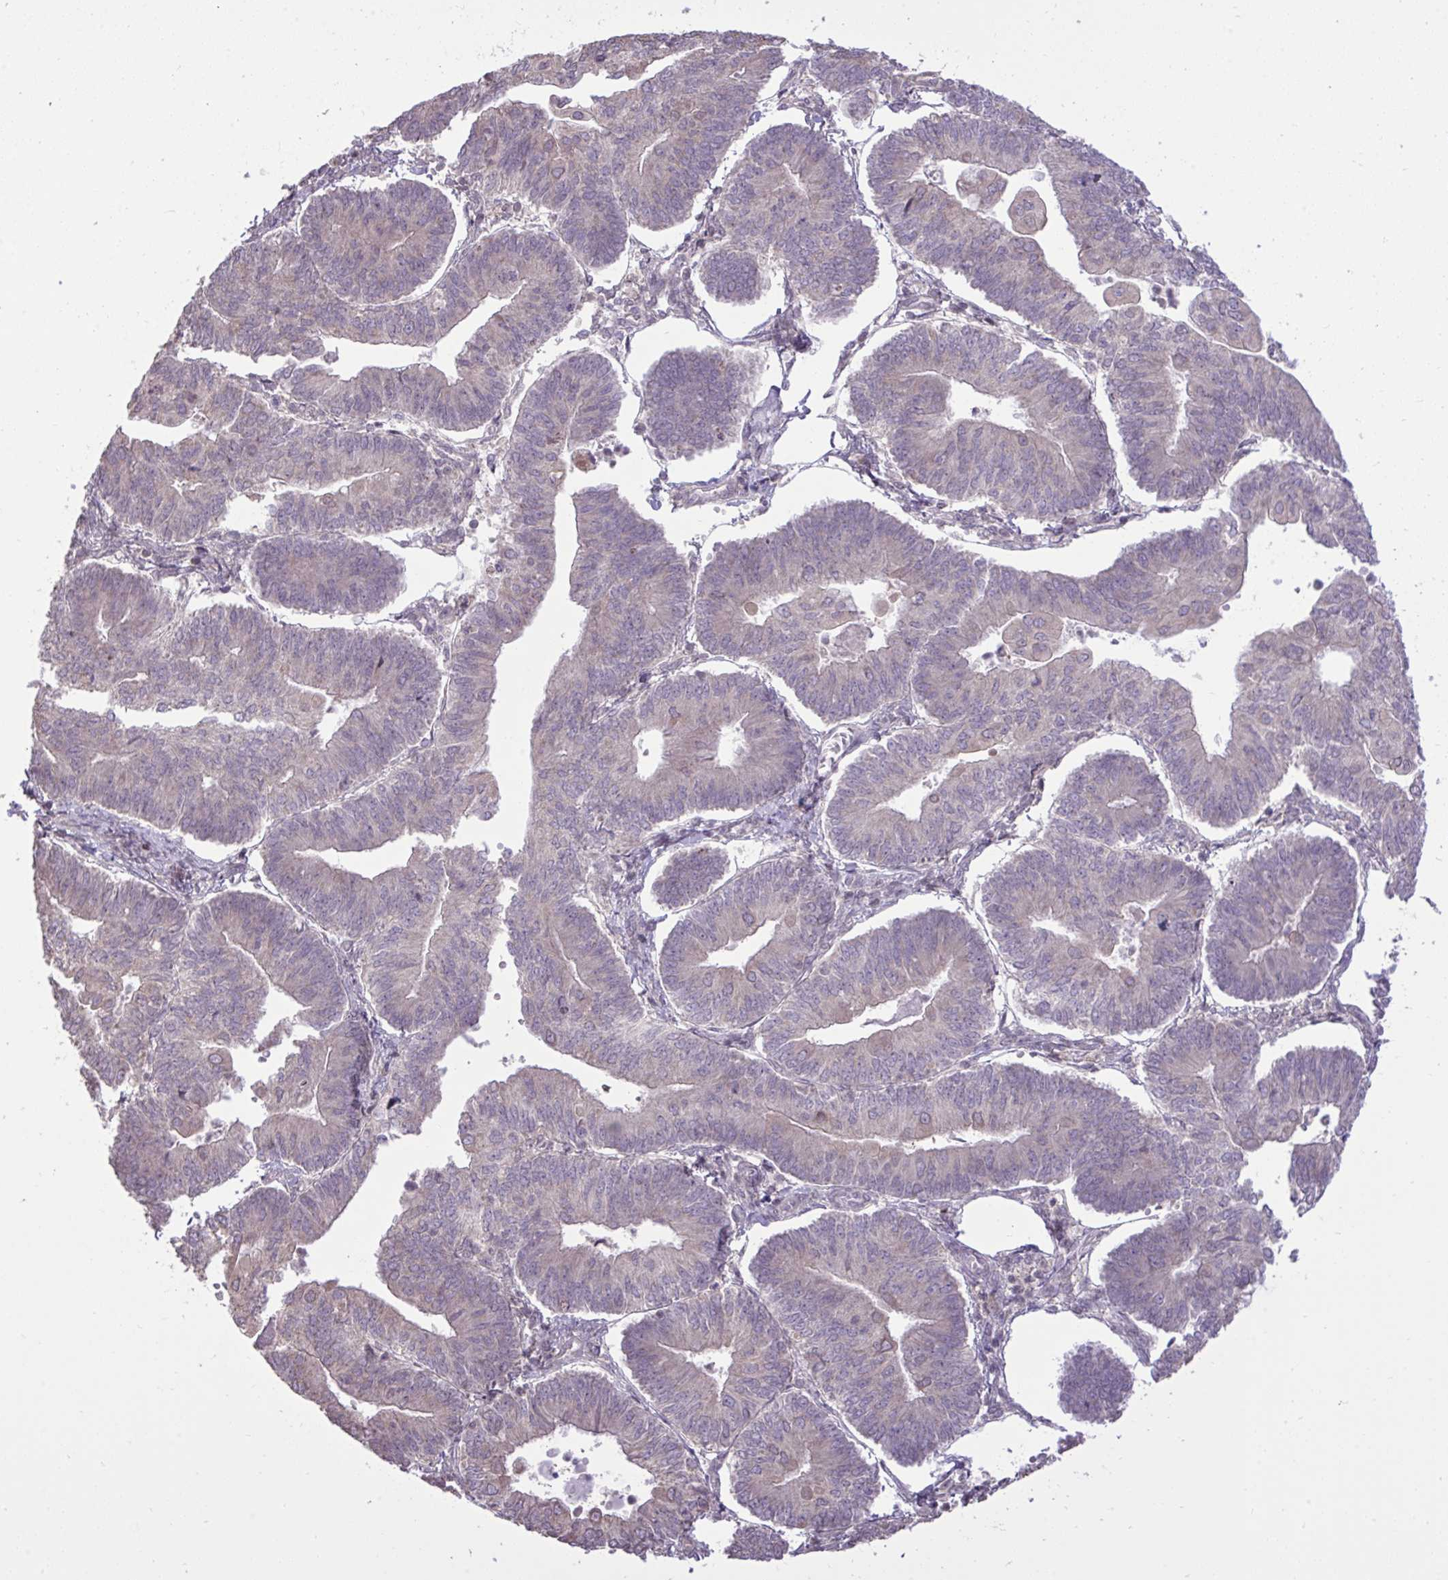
{"staining": {"intensity": "negative", "quantity": "none", "location": "none"}, "tissue": "endometrial cancer", "cell_type": "Tumor cells", "image_type": "cancer", "snomed": [{"axis": "morphology", "description": "Adenocarcinoma, NOS"}, {"axis": "topography", "description": "Endometrium"}], "caption": "Endometrial cancer was stained to show a protein in brown. There is no significant positivity in tumor cells. The staining is performed using DAB brown chromogen with nuclei counter-stained in using hematoxylin.", "gene": "CYP20A1", "patient": {"sex": "female", "age": 65}}